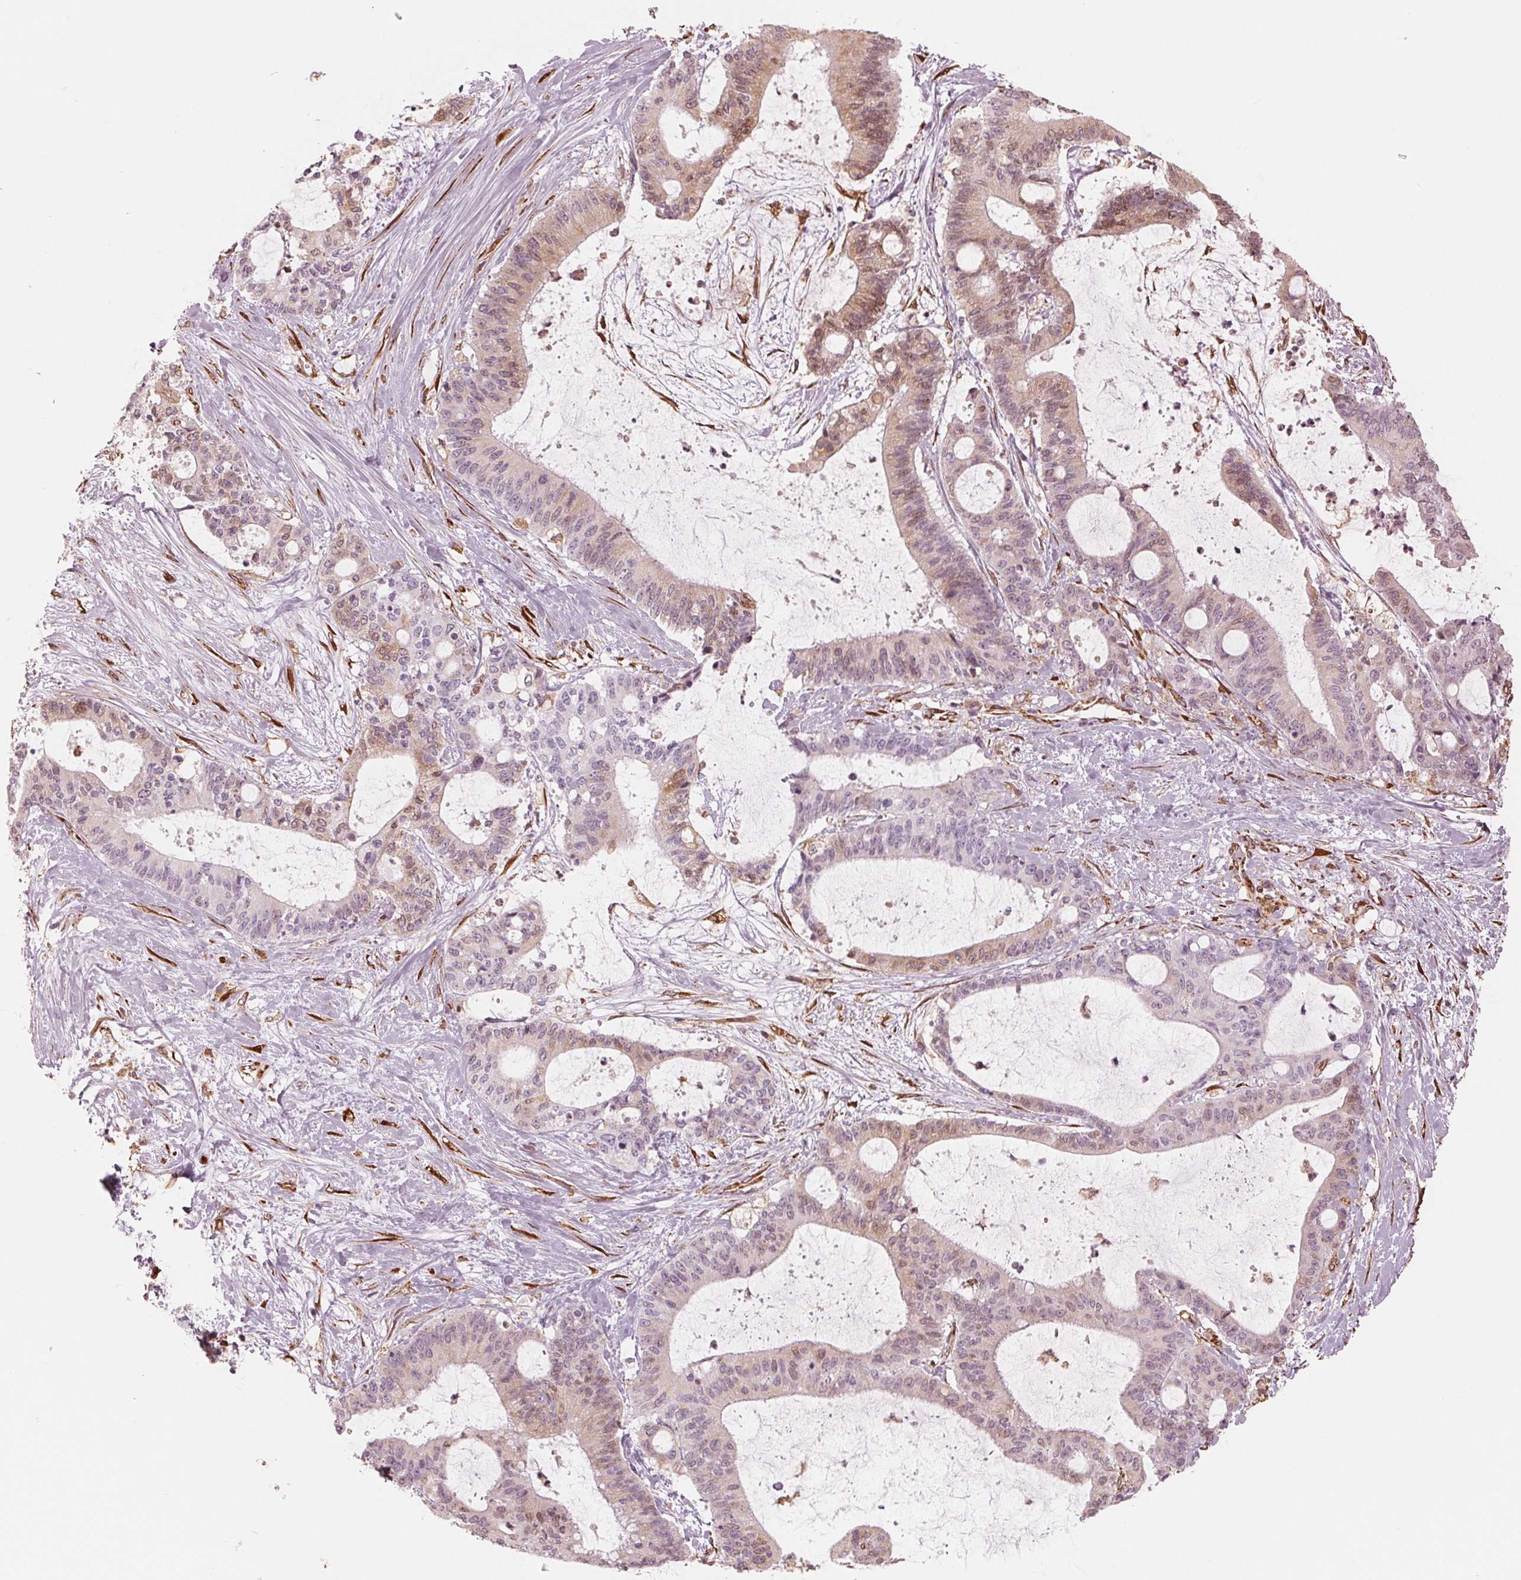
{"staining": {"intensity": "weak", "quantity": "25%-75%", "location": "cytoplasmic/membranous"}, "tissue": "liver cancer", "cell_type": "Tumor cells", "image_type": "cancer", "snomed": [{"axis": "morphology", "description": "Cholangiocarcinoma"}, {"axis": "topography", "description": "Liver"}], "caption": "Protein expression analysis of human liver cancer reveals weak cytoplasmic/membranous expression in approximately 25%-75% of tumor cells.", "gene": "IKBIP", "patient": {"sex": "female", "age": 73}}